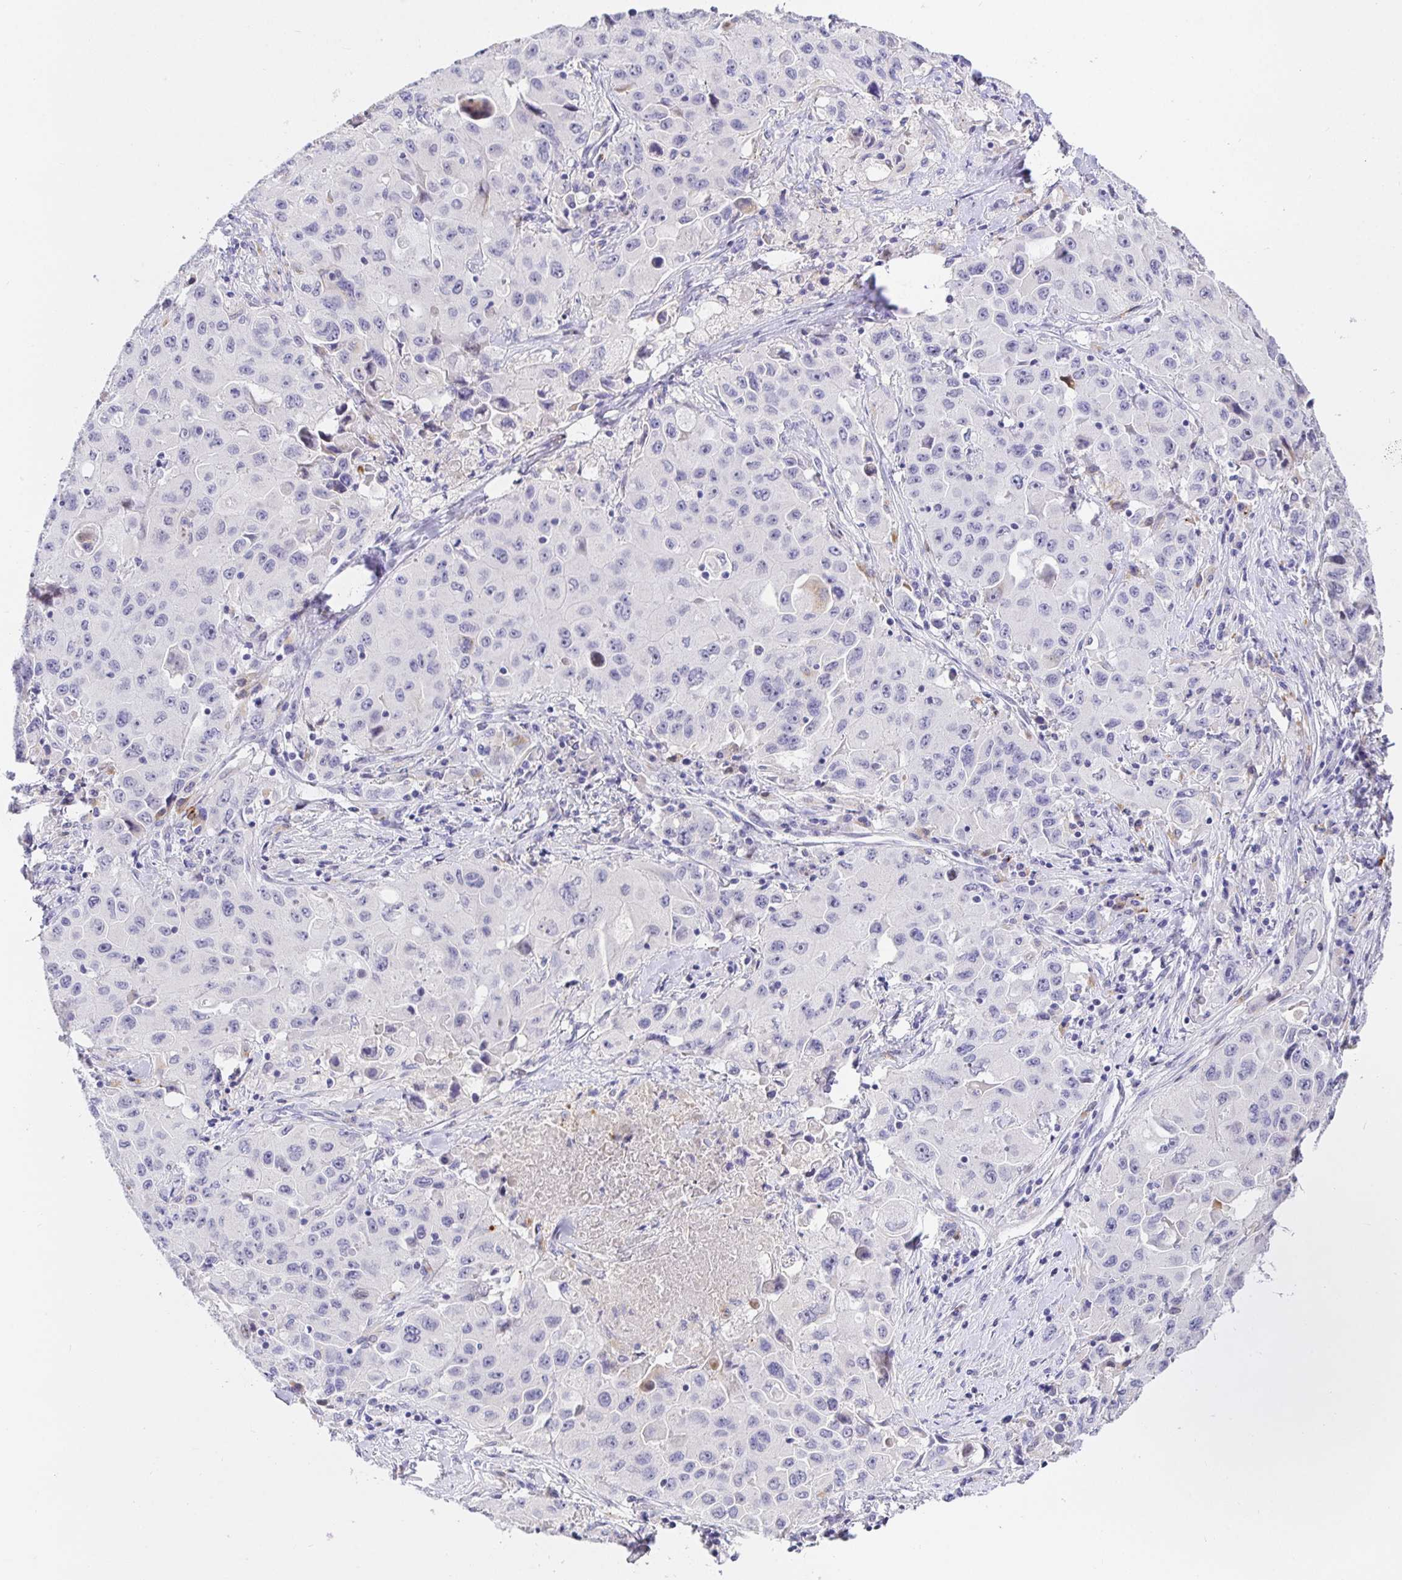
{"staining": {"intensity": "negative", "quantity": "none", "location": "none"}, "tissue": "lung cancer", "cell_type": "Tumor cells", "image_type": "cancer", "snomed": [{"axis": "morphology", "description": "Squamous cell carcinoma, NOS"}, {"axis": "topography", "description": "Lung"}], "caption": "Tumor cells show no significant positivity in squamous cell carcinoma (lung). Nuclei are stained in blue.", "gene": "KBTBD13", "patient": {"sex": "male", "age": 63}}